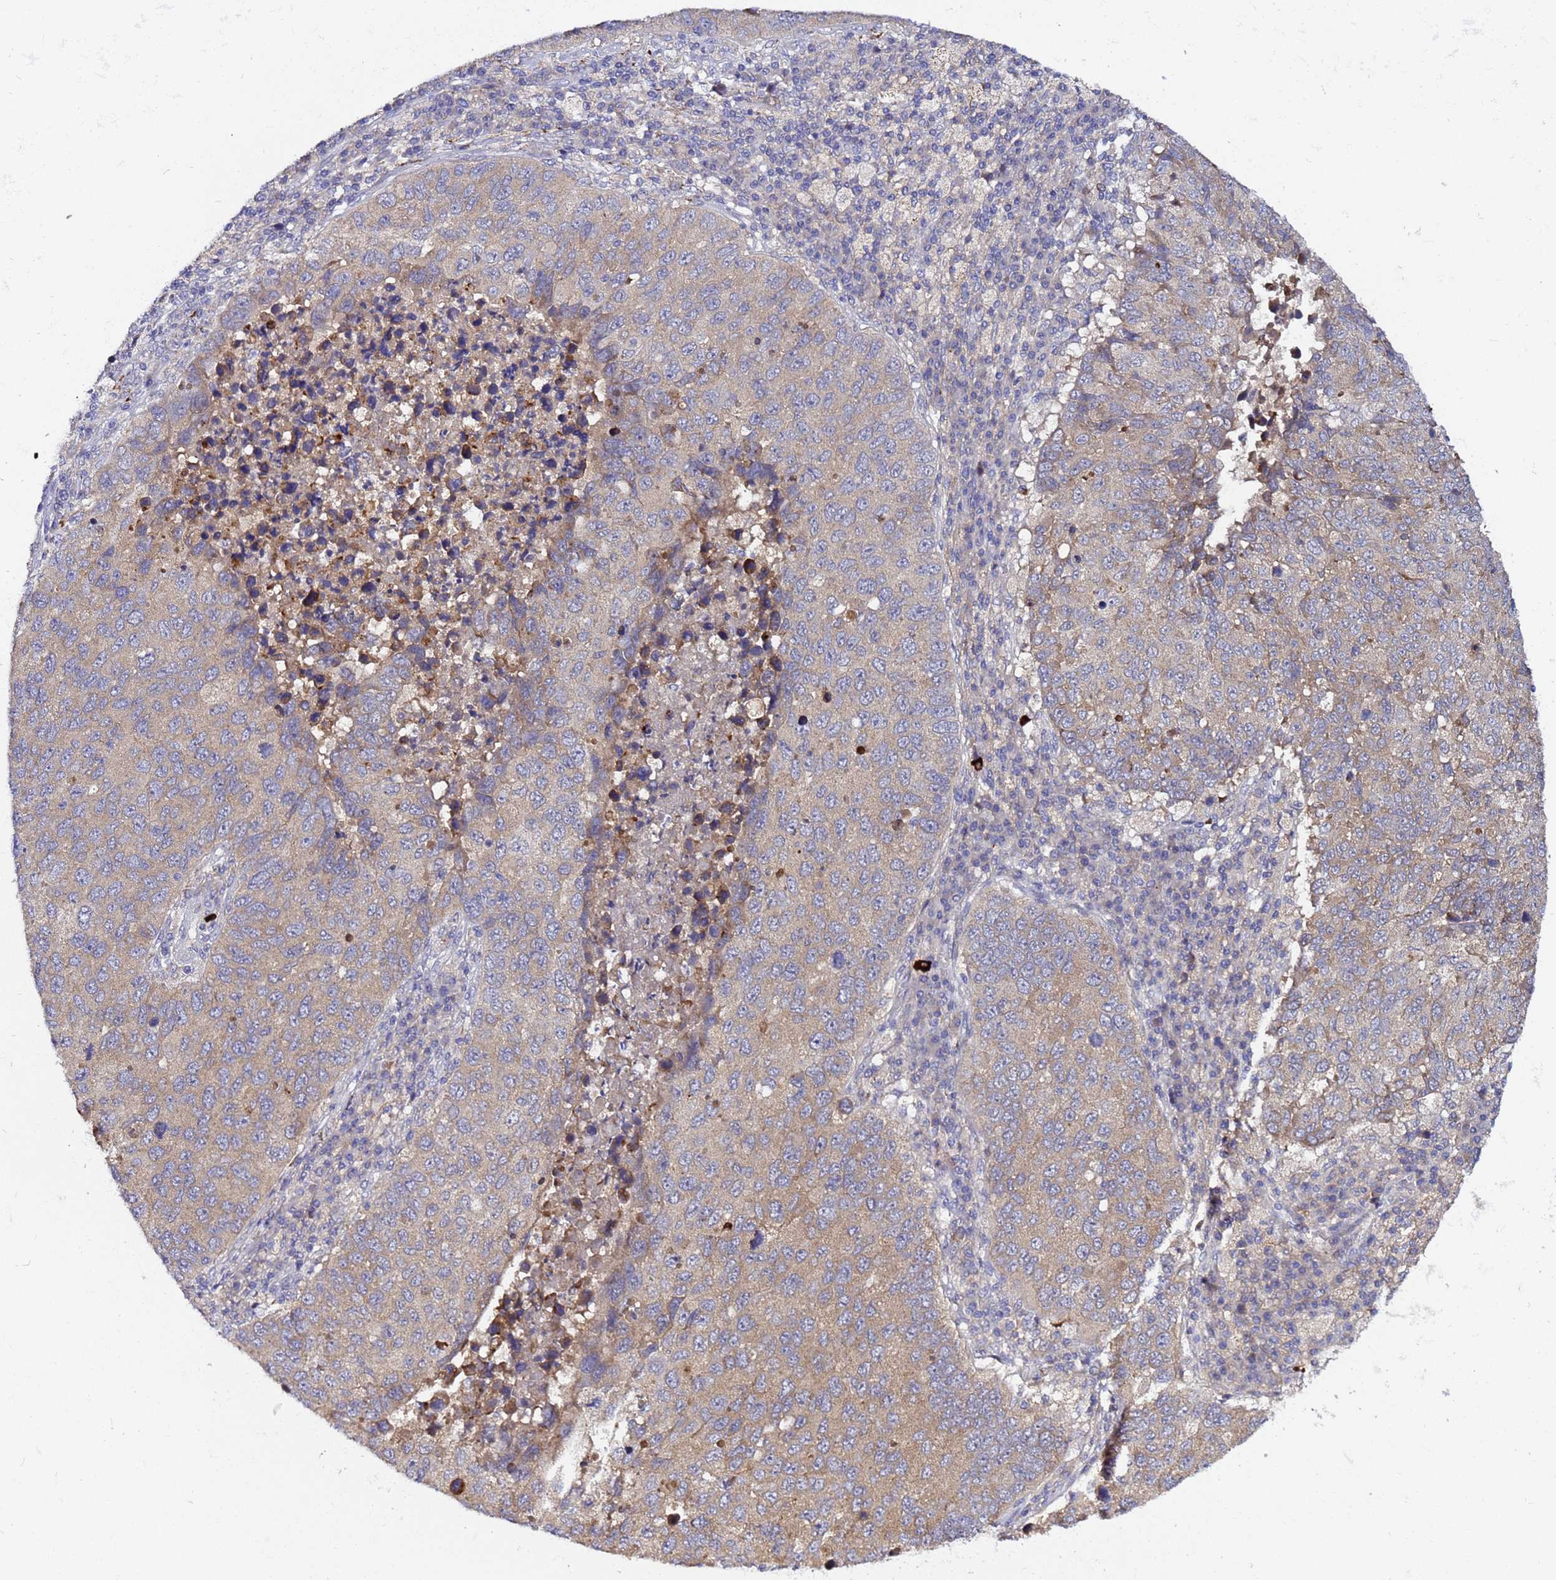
{"staining": {"intensity": "weak", "quantity": "25%-75%", "location": "cytoplasmic/membranous"}, "tissue": "lung cancer", "cell_type": "Tumor cells", "image_type": "cancer", "snomed": [{"axis": "morphology", "description": "Squamous cell carcinoma, NOS"}, {"axis": "topography", "description": "Lung"}], "caption": "A photomicrograph showing weak cytoplasmic/membranous positivity in approximately 25%-75% of tumor cells in squamous cell carcinoma (lung), as visualized by brown immunohistochemical staining.", "gene": "PLXDC2", "patient": {"sex": "male", "age": 73}}